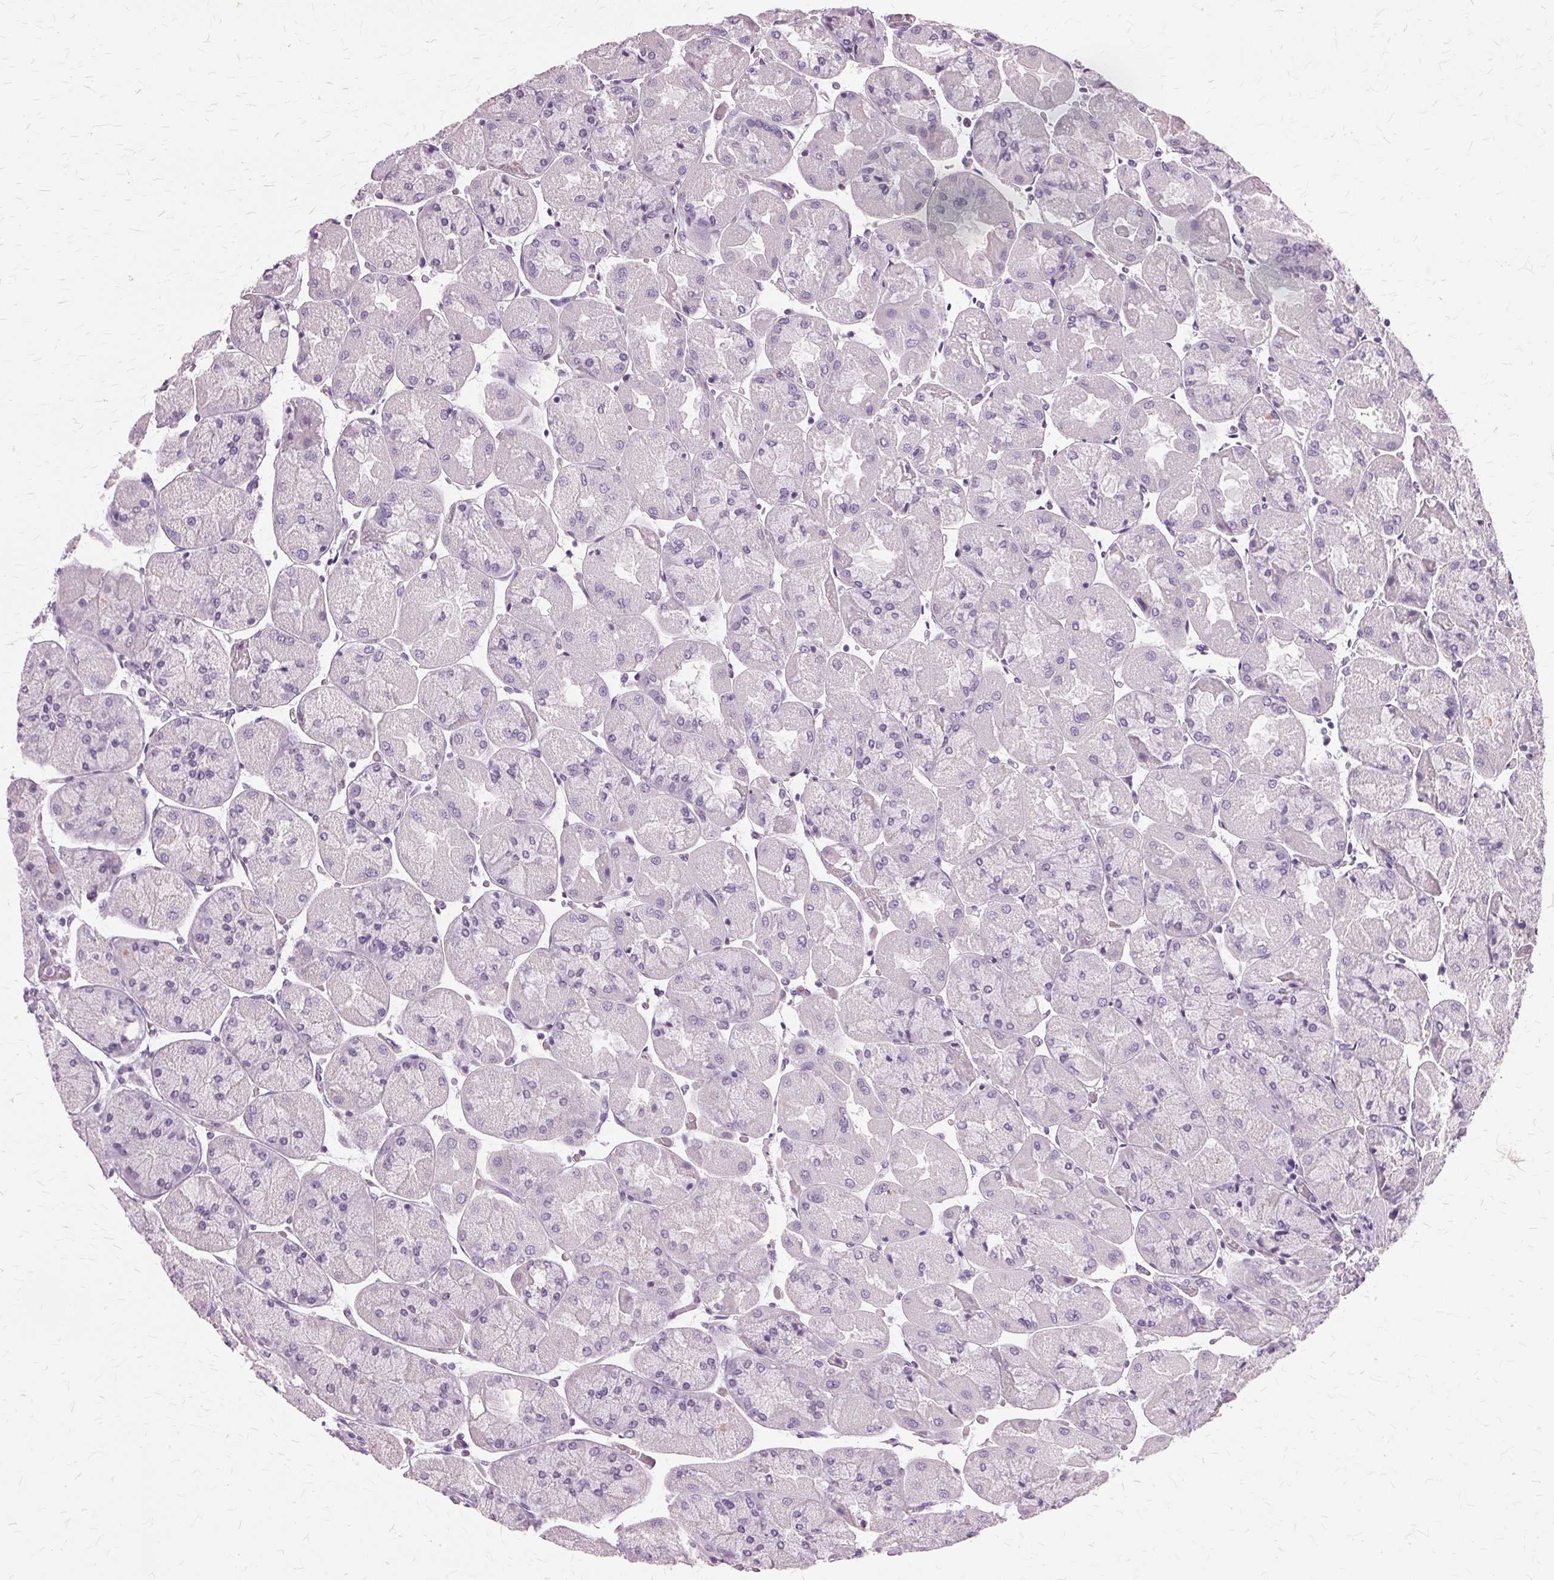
{"staining": {"intensity": "negative", "quantity": "none", "location": "none"}, "tissue": "stomach", "cell_type": "Glandular cells", "image_type": "normal", "snomed": [{"axis": "morphology", "description": "Normal tissue, NOS"}, {"axis": "topography", "description": "Stomach"}], "caption": "Immunohistochemical staining of unremarkable human stomach displays no significant staining in glandular cells.", "gene": "SLC45A3", "patient": {"sex": "female", "age": 61}}